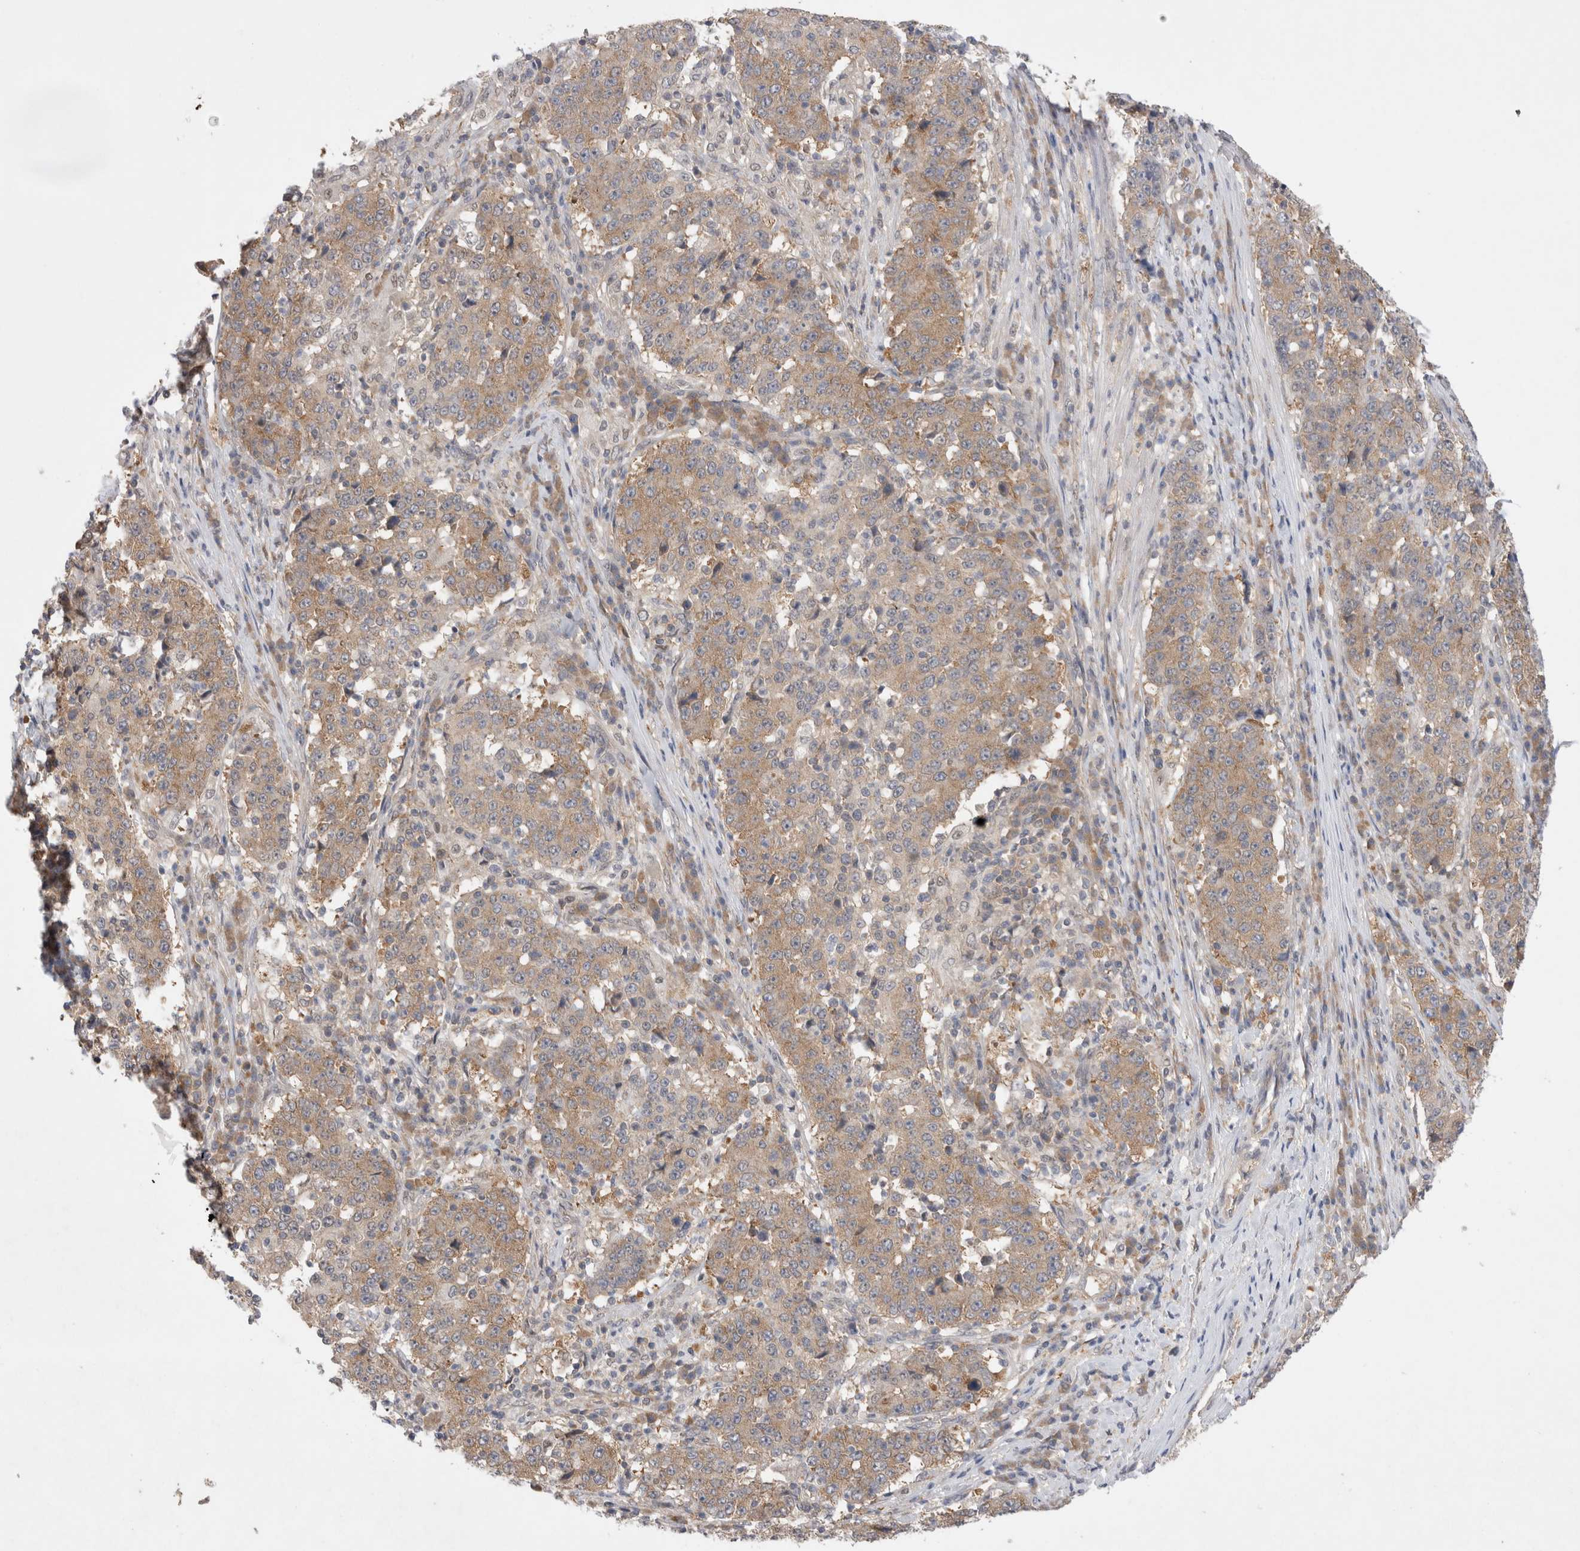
{"staining": {"intensity": "weak", "quantity": ">75%", "location": "cytoplasmic/membranous"}, "tissue": "stomach cancer", "cell_type": "Tumor cells", "image_type": "cancer", "snomed": [{"axis": "morphology", "description": "Adenocarcinoma, NOS"}, {"axis": "topography", "description": "Stomach"}], "caption": "Human stomach adenocarcinoma stained with a brown dye reveals weak cytoplasmic/membranous positive expression in approximately >75% of tumor cells.", "gene": "EIF3E", "patient": {"sex": "male", "age": 59}}